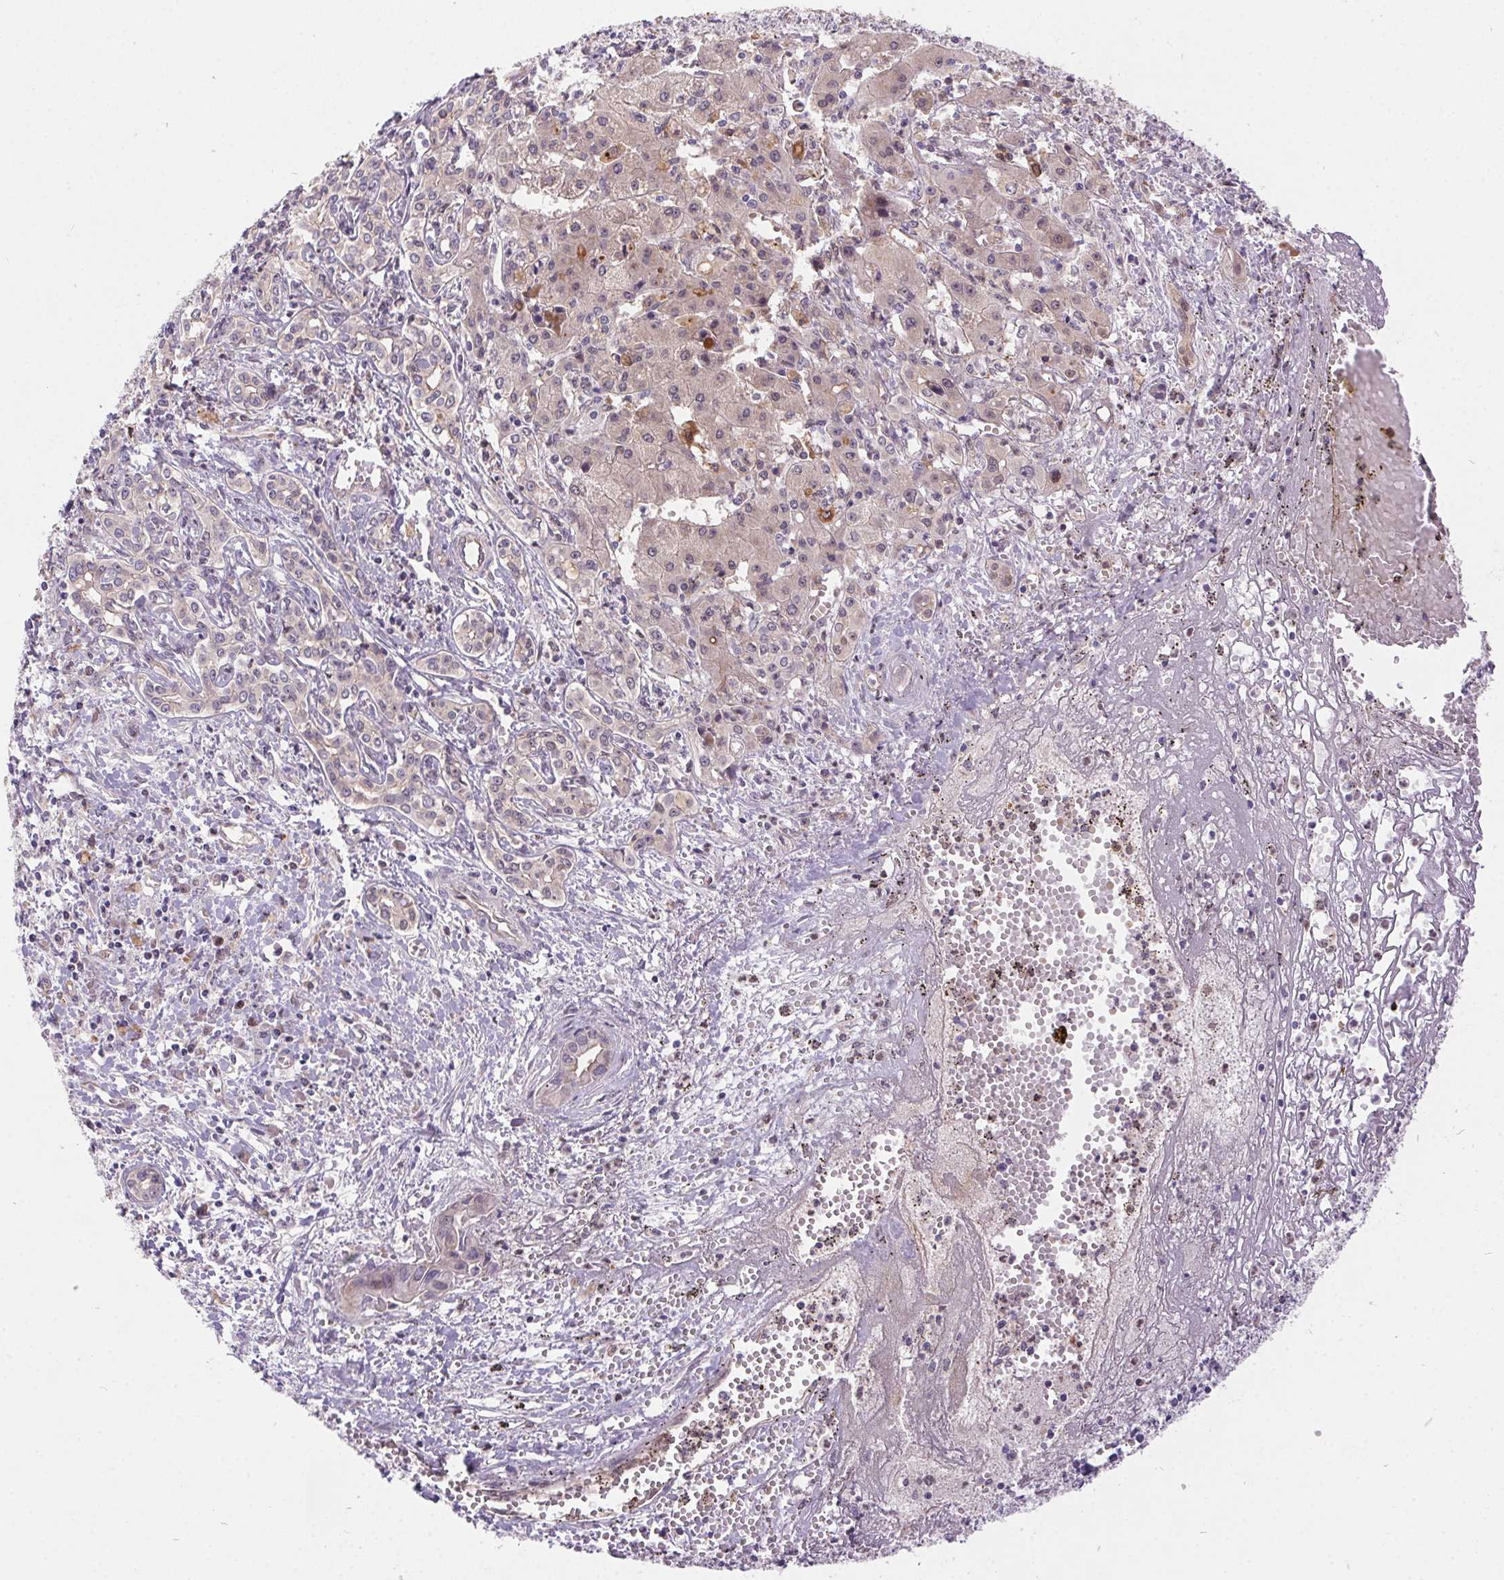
{"staining": {"intensity": "negative", "quantity": "none", "location": "none"}, "tissue": "liver cancer", "cell_type": "Tumor cells", "image_type": "cancer", "snomed": [{"axis": "morphology", "description": "Cholangiocarcinoma"}, {"axis": "topography", "description": "Liver"}], "caption": "High magnification brightfield microscopy of liver cancer (cholangiocarcinoma) stained with DAB (brown) and counterstained with hematoxylin (blue): tumor cells show no significant staining.", "gene": "NUDT16", "patient": {"sex": "female", "age": 64}}